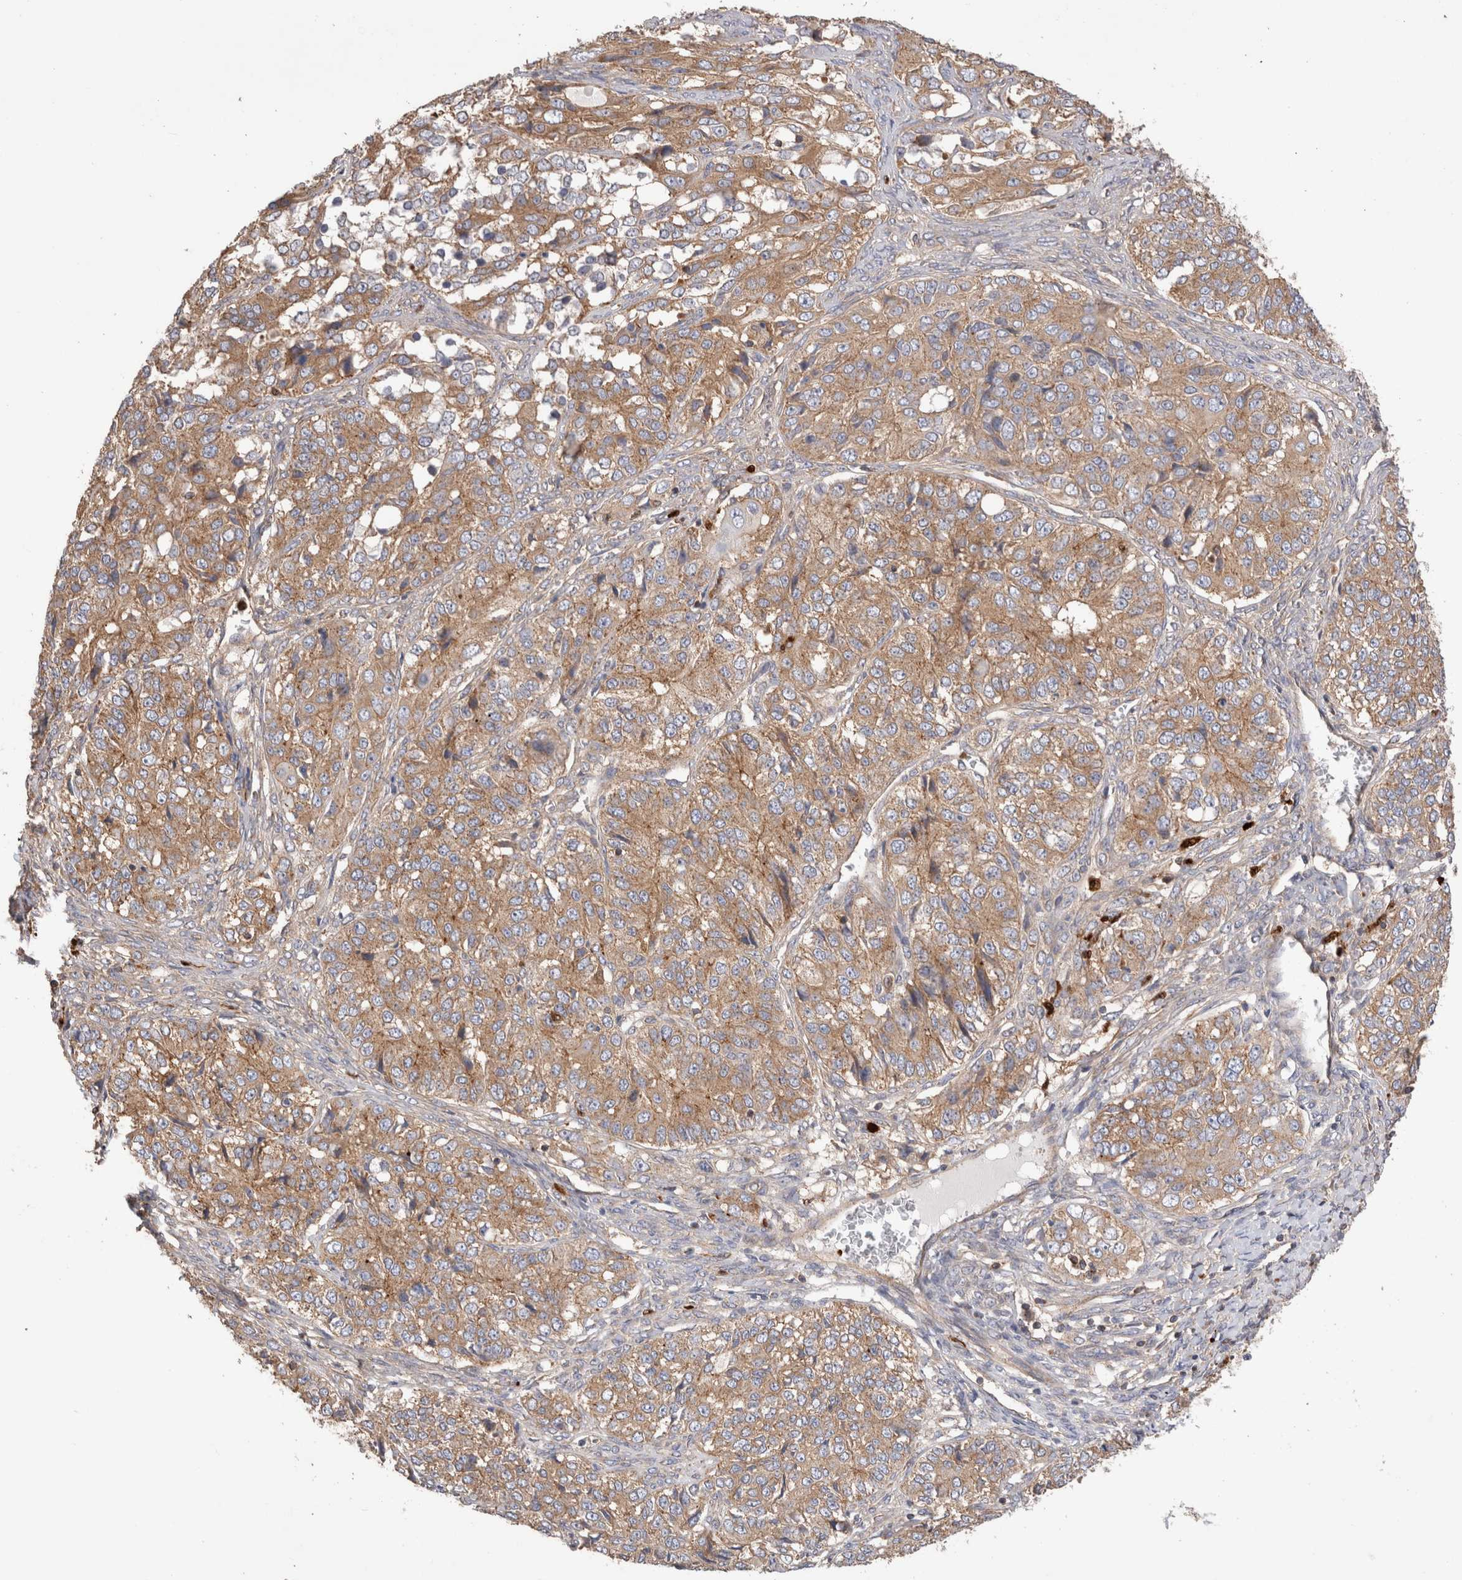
{"staining": {"intensity": "weak", "quantity": ">75%", "location": "cytoplasmic/membranous"}, "tissue": "ovarian cancer", "cell_type": "Tumor cells", "image_type": "cancer", "snomed": [{"axis": "morphology", "description": "Carcinoma, endometroid"}, {"axis": "topography", "description": "Ovary"}], "caption": "Immunohistochemistry of human ovarian cancer (endometroid carcinoma) shows low levels of weak cytoplasmic/membranous expression in about >75% of tumor cells. Immunohistochemistry (ihc) stains the protein of interest in brown and the nuclei are stained blue.", "gene": "NXT2", "patient": {"sex": "female", "age": 51}}